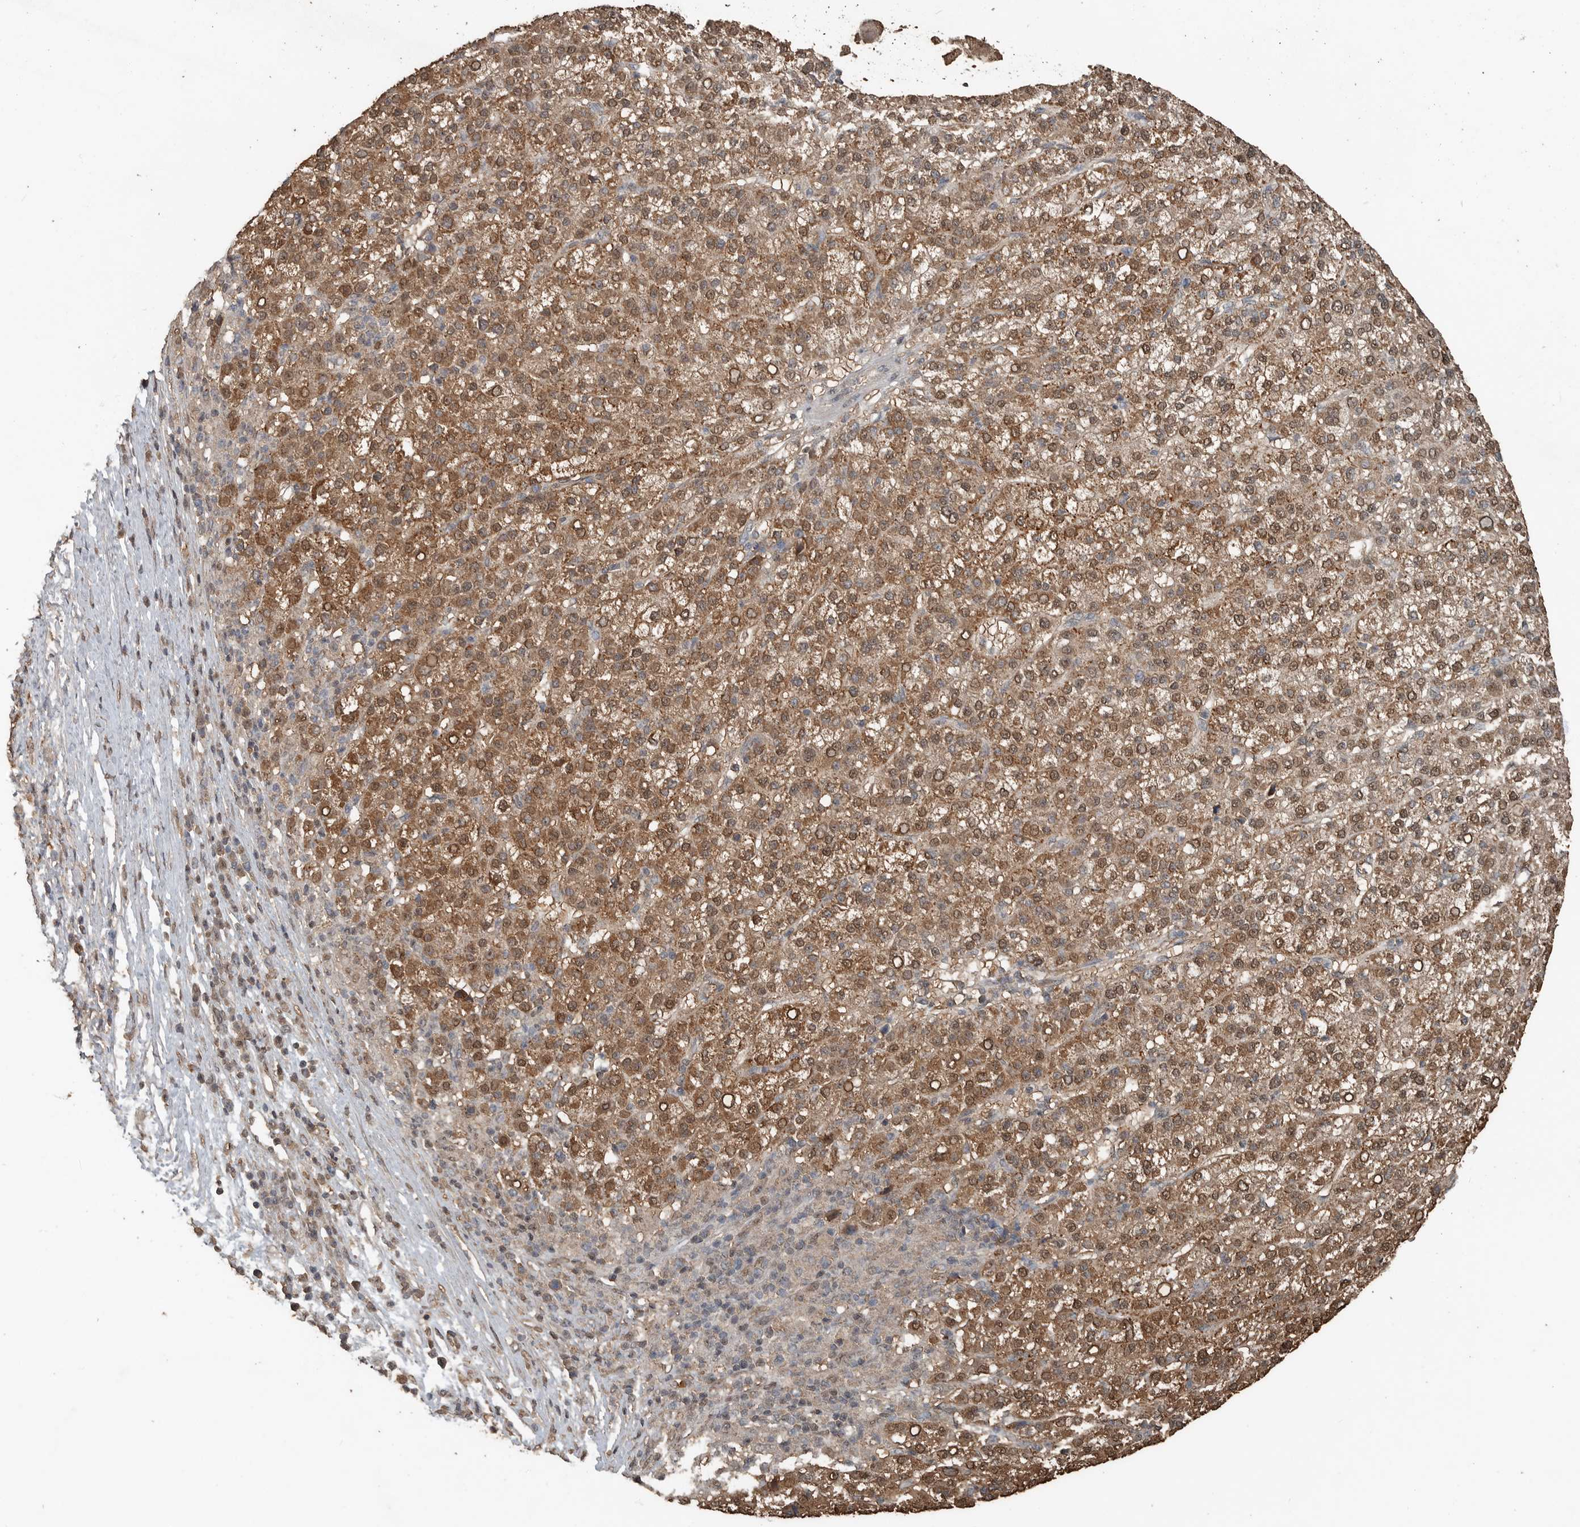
{"staining": {"intensity": "moderate", "quantity": ">75%", "location": "cytoplasmic/membranous,nuclear"}, "tissue": "liver cancer", "cell_type": "Tumor cells", "image_type": "cancer", "snomed": [{"axis": "morphology", "description": "Carcinoma, Hepatocellular, NOS"}, {"axis": "topography", "description": "Liver"}], "caption": "This micrograph demonstrates liver hepatocellular carcinoma stained with IHC to label a protein in brown. The cytoplasmic/membranous and nuclear of tumor cells show moderate positivity for the protein. Nuclei are counter-stained blue.", "gene": "BLZF1", "patient": {"sex": "female", "age": 58}}